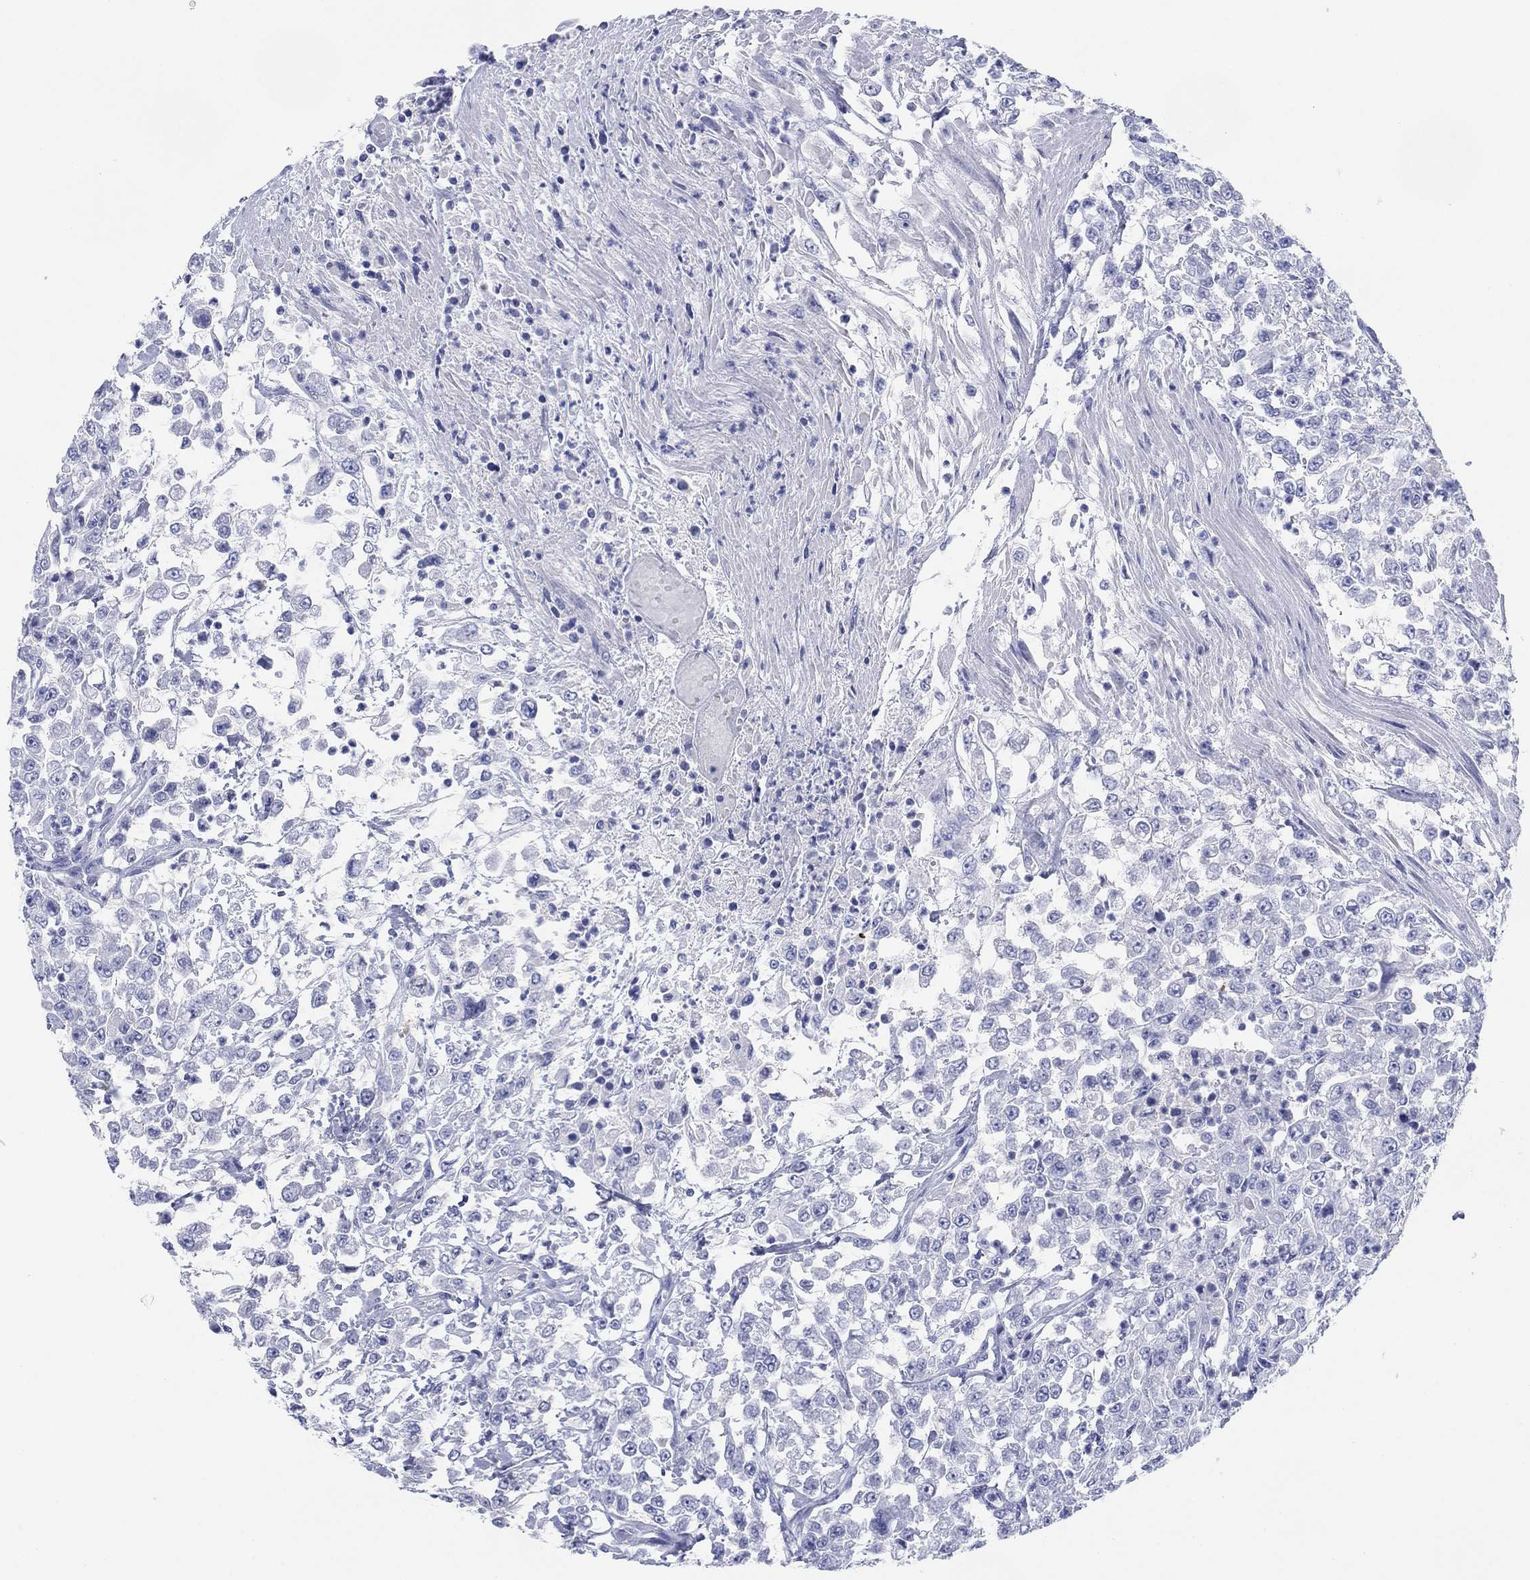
{"staining": {"intensity": "negative", "quantity": "none", "location": "none"}, "tissue": "urothelial cancer", "cell_type": "Tumor cells", "image_type": "cancer", "snomed": [{"axis": "morphology", "description": "Urothelial carcinoma, High grade"}, {"axis": "topography", "description": "Urinary bladder"}], "caption": "IHC histopathology image of neoplastic tissue: urothelial cancer stained with DAB exhibits no significant protein positivity in tumor cells.", "gene": "ATP1B1", "patient": {"sex": "male", "age": 46}}